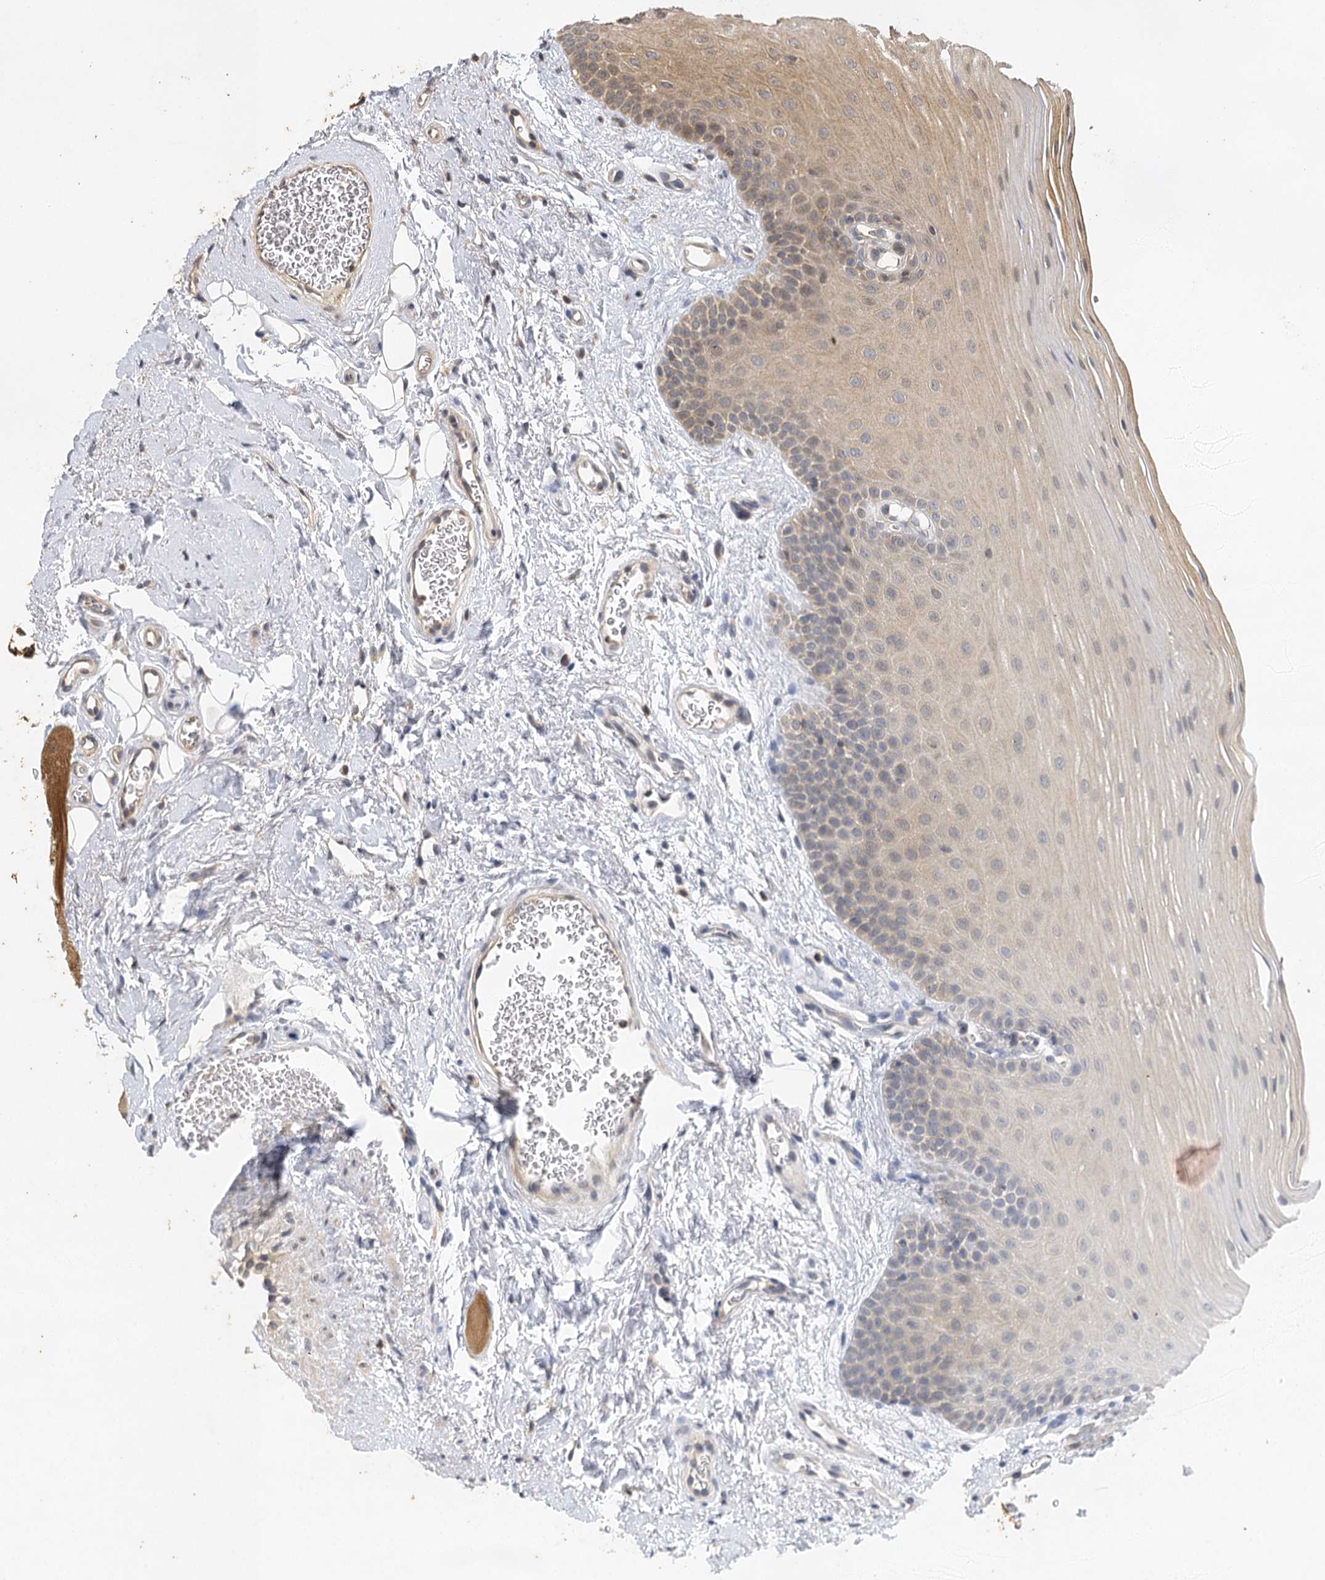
{"staining": {"intensity": "moderate", "quantity": "25%-75%", "location": "cytoplasmic/membranous,nuclear"}, "tissue": "oral mucosa", "cell_type": "Squamous epithelial cells", "image_type": "normal", "snomed": [{"axis": "morphology", "description": "Normal tissue, NOS"}, {"axis": "topography", "description": "Oral tissue"}], "caption": "Protein staining by IHC demonstrates moderate cytoplasmic/membranous,nuclear positivity in about 25%-75% of squamous epithelial cells in normal oral mucosa. Using DAB (brown) and hematoxylin (blue) stains, captured at high magnification using brightfield microscopy.", "gene": "IL11RA", "patient": {"sex": "male", "age": 68}}